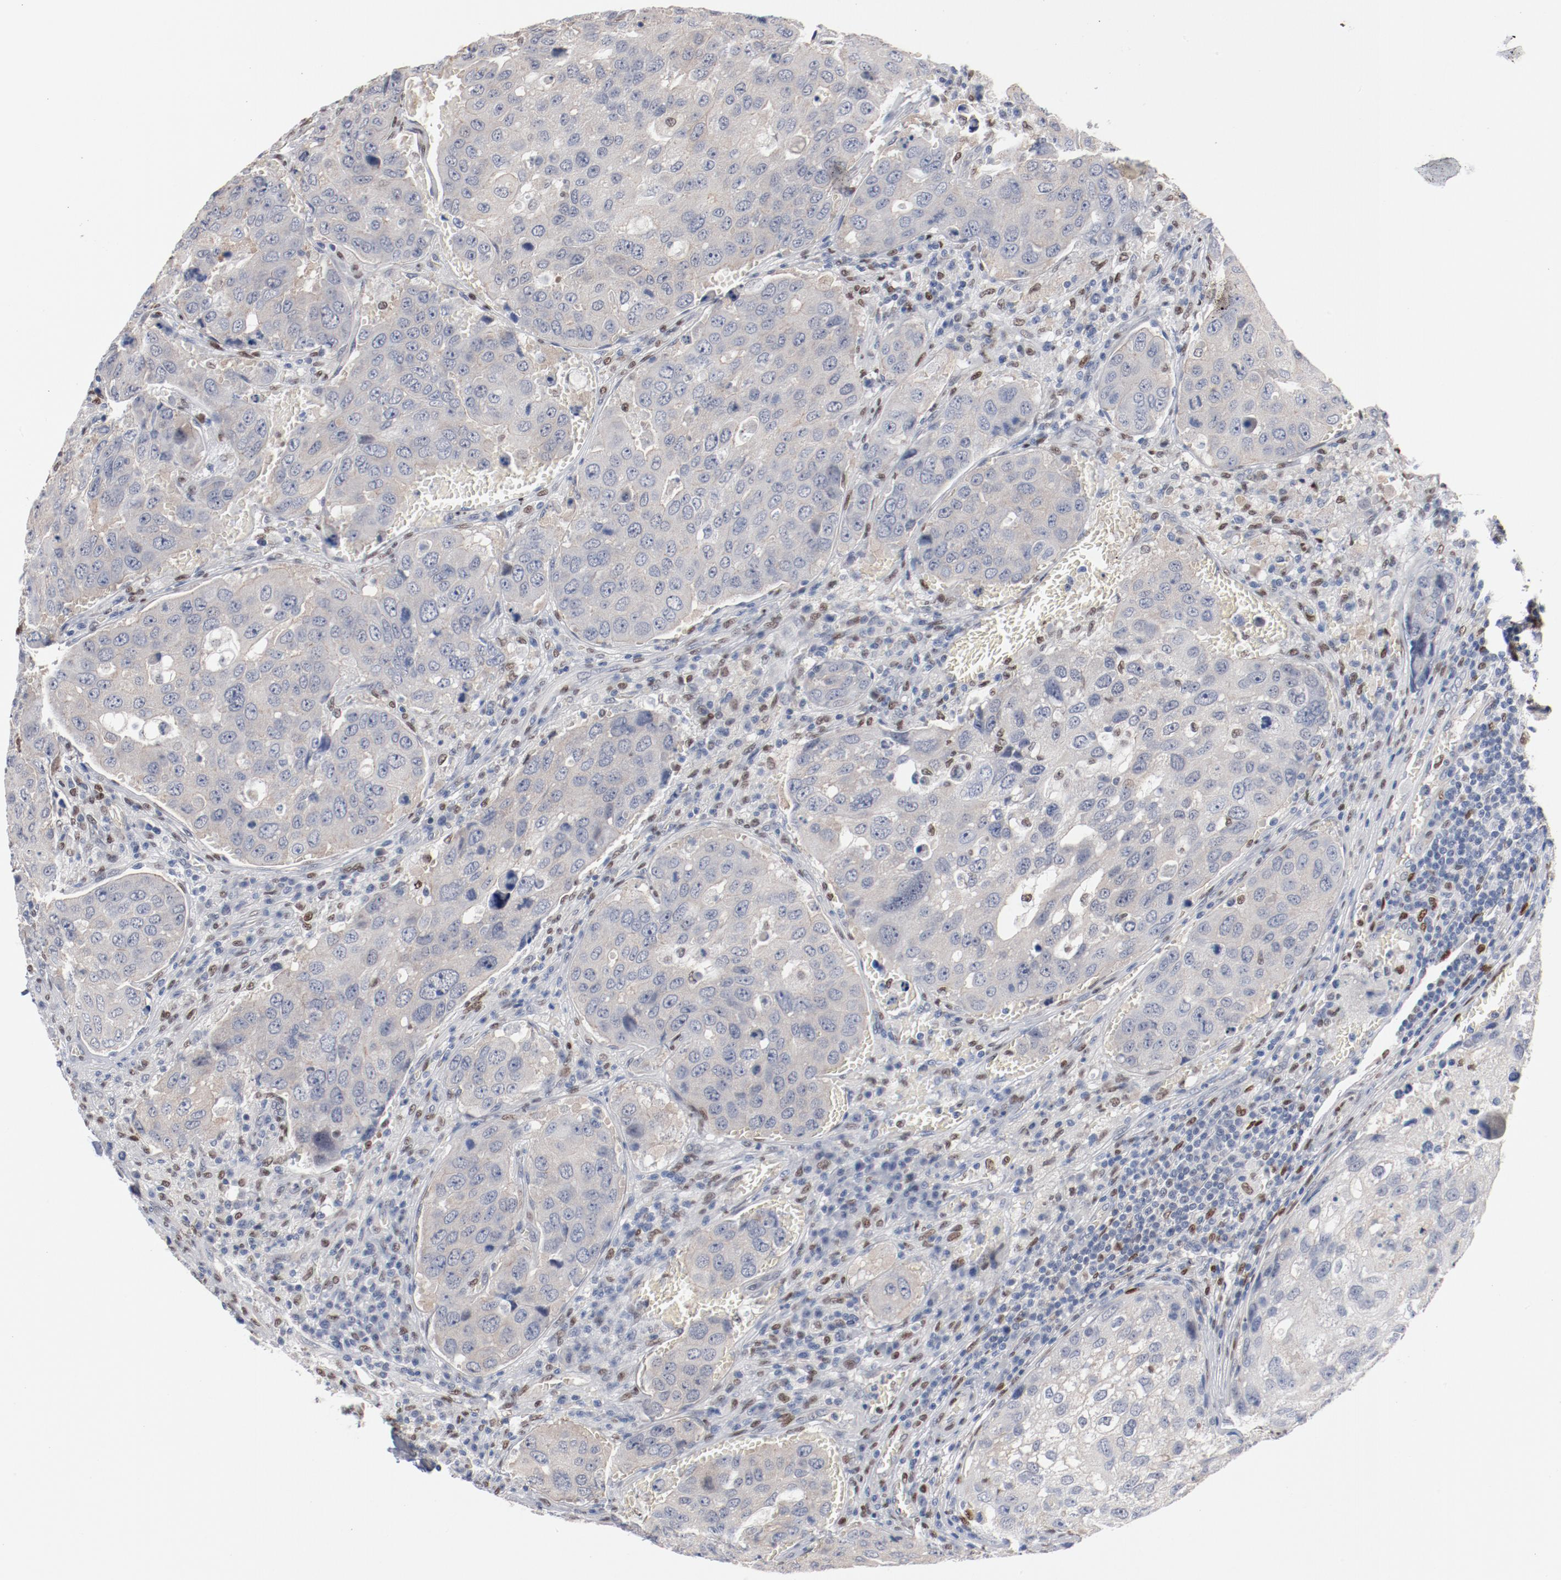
{"staining": {"intensity": "negative", "quantity": "none", "location": "none"}, "tissue": "urothelial cancer", "cell_type": "Tumor cells", "image_type": "cancer", "snomed": [{"axis": "morphology", "description": "Urothelial carcinoma, High grade"}, {"axis": "topography", "description": "Lymph node"}, {"axis": "topography", "description": "Urinary bladder"}], "caption": "Urothelial carcinoma (high-grade) stained for a protein using immunohistochemistry reveals no staining tumor cells.", "gene": "ZEB2", "patient": {"sex": "male", "age": 51}}